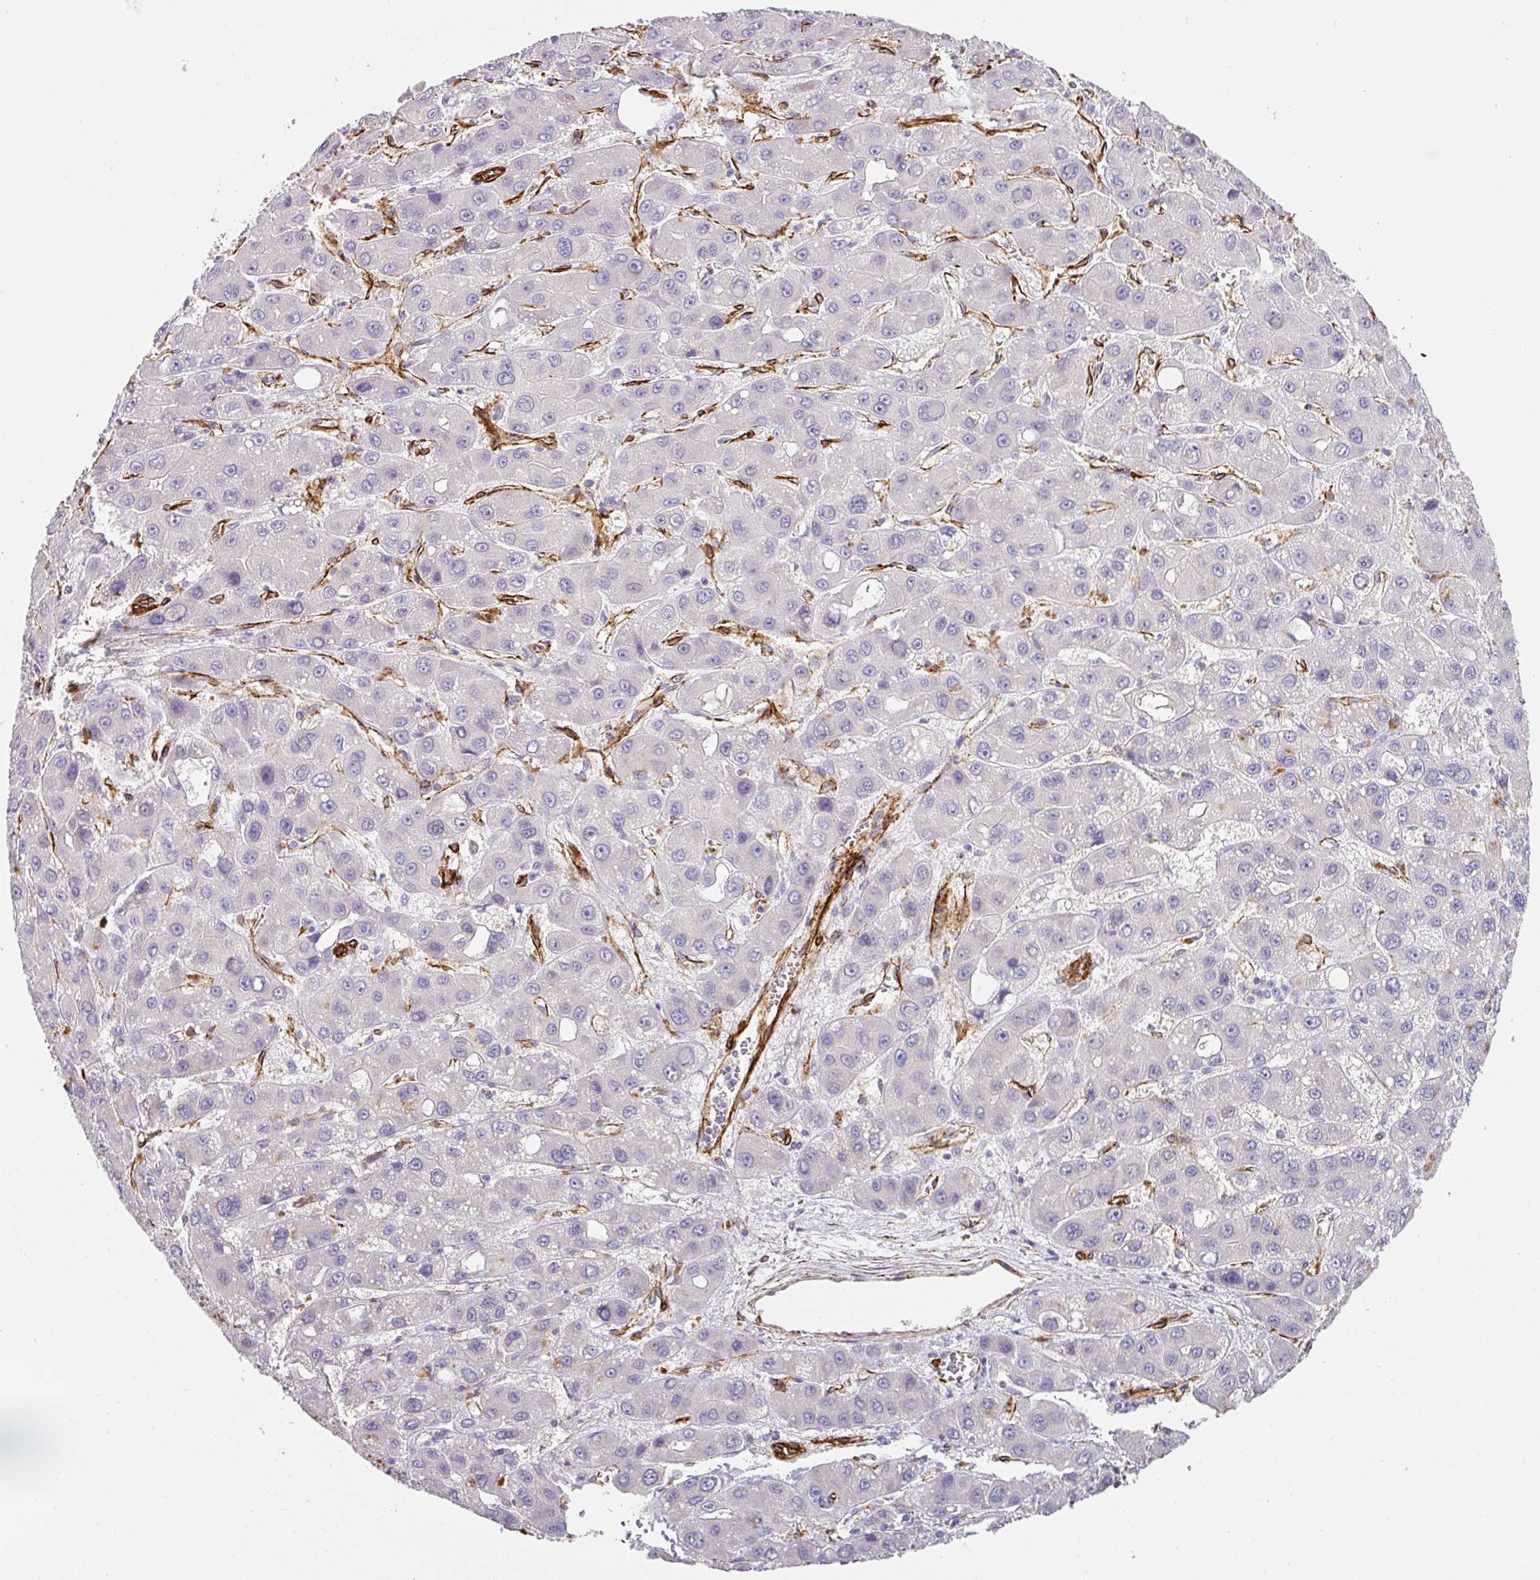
{"staining": {"intensity": "negative", "quantity": "none", "location": "none"}, "tissue": "liver cancer", "cell_type": "Tumor cells", "image_type": "cancer", "snomed": [{"axis": "morphology", "description": "Carcinoma, Hepatocellular, NOS"}, {"axis": "topography", "description": "Liver"}], "caption": "DAB (3,3'-diaminobenzidine) immunohistochemical staining of liver cancer (hepatocellular carcinoma) shows no significant staining in tumor cells. (DAB (3,3'-diaminobenzidine) immunohistochemistry visualized using brightfield microscopy, high magnification).", "gene": "SLC25A17", "patient": {"sex": "male", "age": 55}}